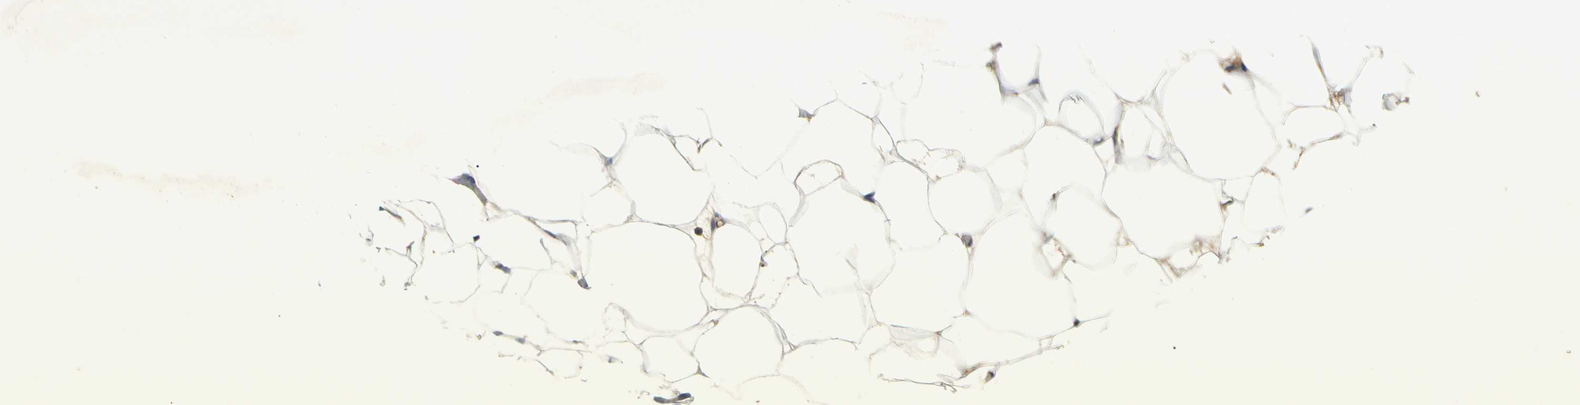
{"staining": {"intensity": "weak", "quantity": ">75%", "location": "cytoplasmic/membranous"}, "tissue": "adipose tissue", "cell_type": "Adipocytes", "image_type": "normal", "snomed": [{"axis": "morphology", "description": "Normal tissue, NOS"}, {"axis": "topography", "description": "Breast"}, {"axis": "topography", "description": "Adipose tissue"}], "caption": "A brown stain labels weak cytoplasmic/membranous staining of a protein in adipocytes of benign human adipose tissue. Using DAB (brown) and hematoxylin (blue) stains, captured at high magnification using brightfield microscopy.", "gene": "HJURP", "patient": {"sex": "female", "age": 25}}